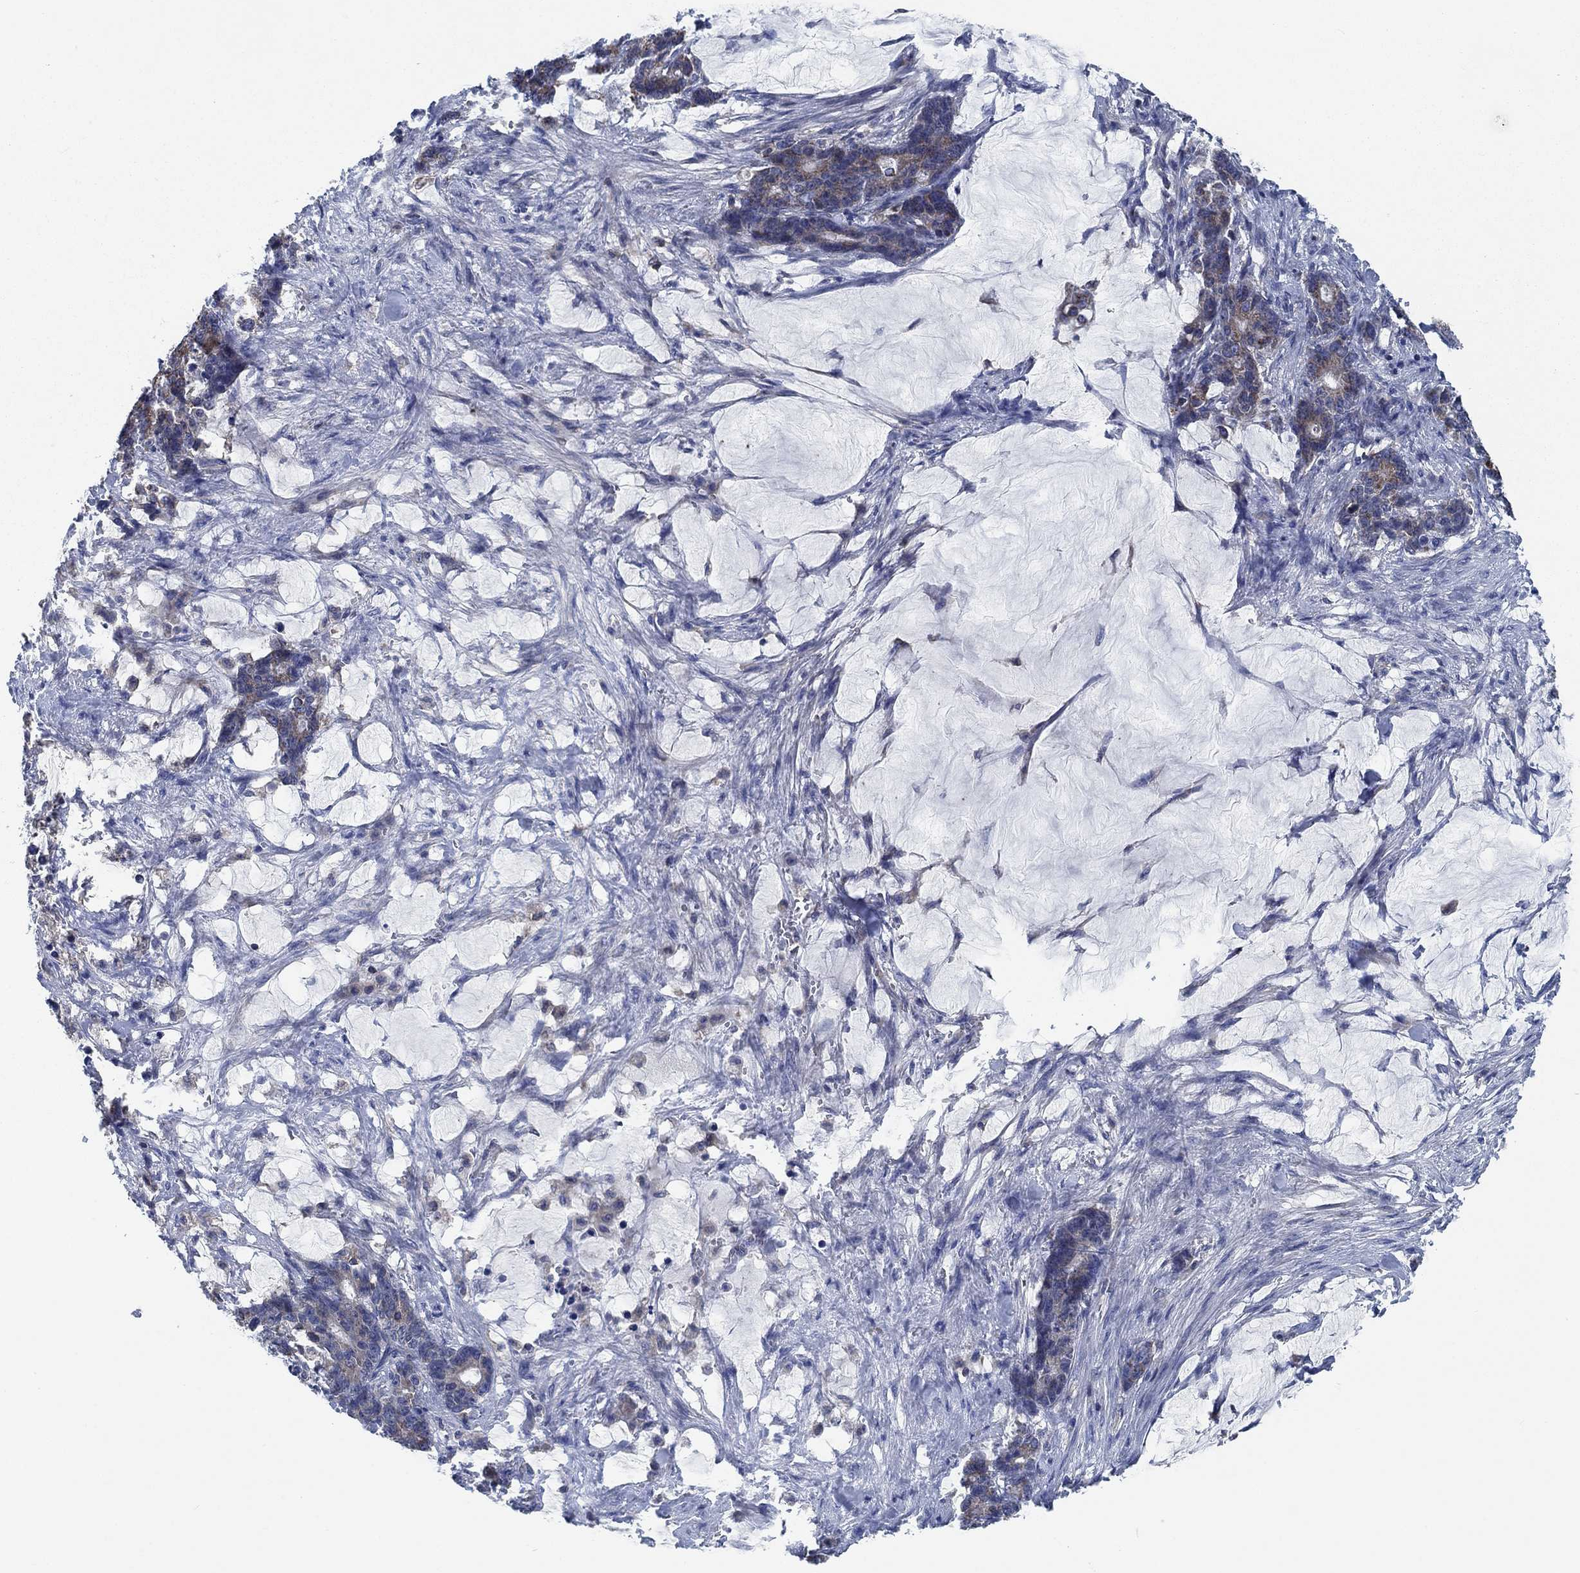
{"staining": {"intensity": "weak", "quantity": ">75%", "location": "cytoplasmic/membranous"}, "tissue": "stomach cancer", "cell_type": "Tumor cells", "image_type": "cancer", "snomed": [{"axis": "morphology", "description": "Normal tissue, NOS"}, {"axis": "morphology", "description": "Adenocarcinoma, NOS"}, {"axis": "topography", "description": "Stomach"}], "caption": "Immunohistochemical staining of human adenocarcinoma (stomach) shows low levels of weak cytoplasmic/membranous positivity in approximately >75% of tumor cells. (DAB IHC with brightfield microscopy, high magnification).", "gene": "STXBP6", "patient": {"sex": "female", "age": 64}}